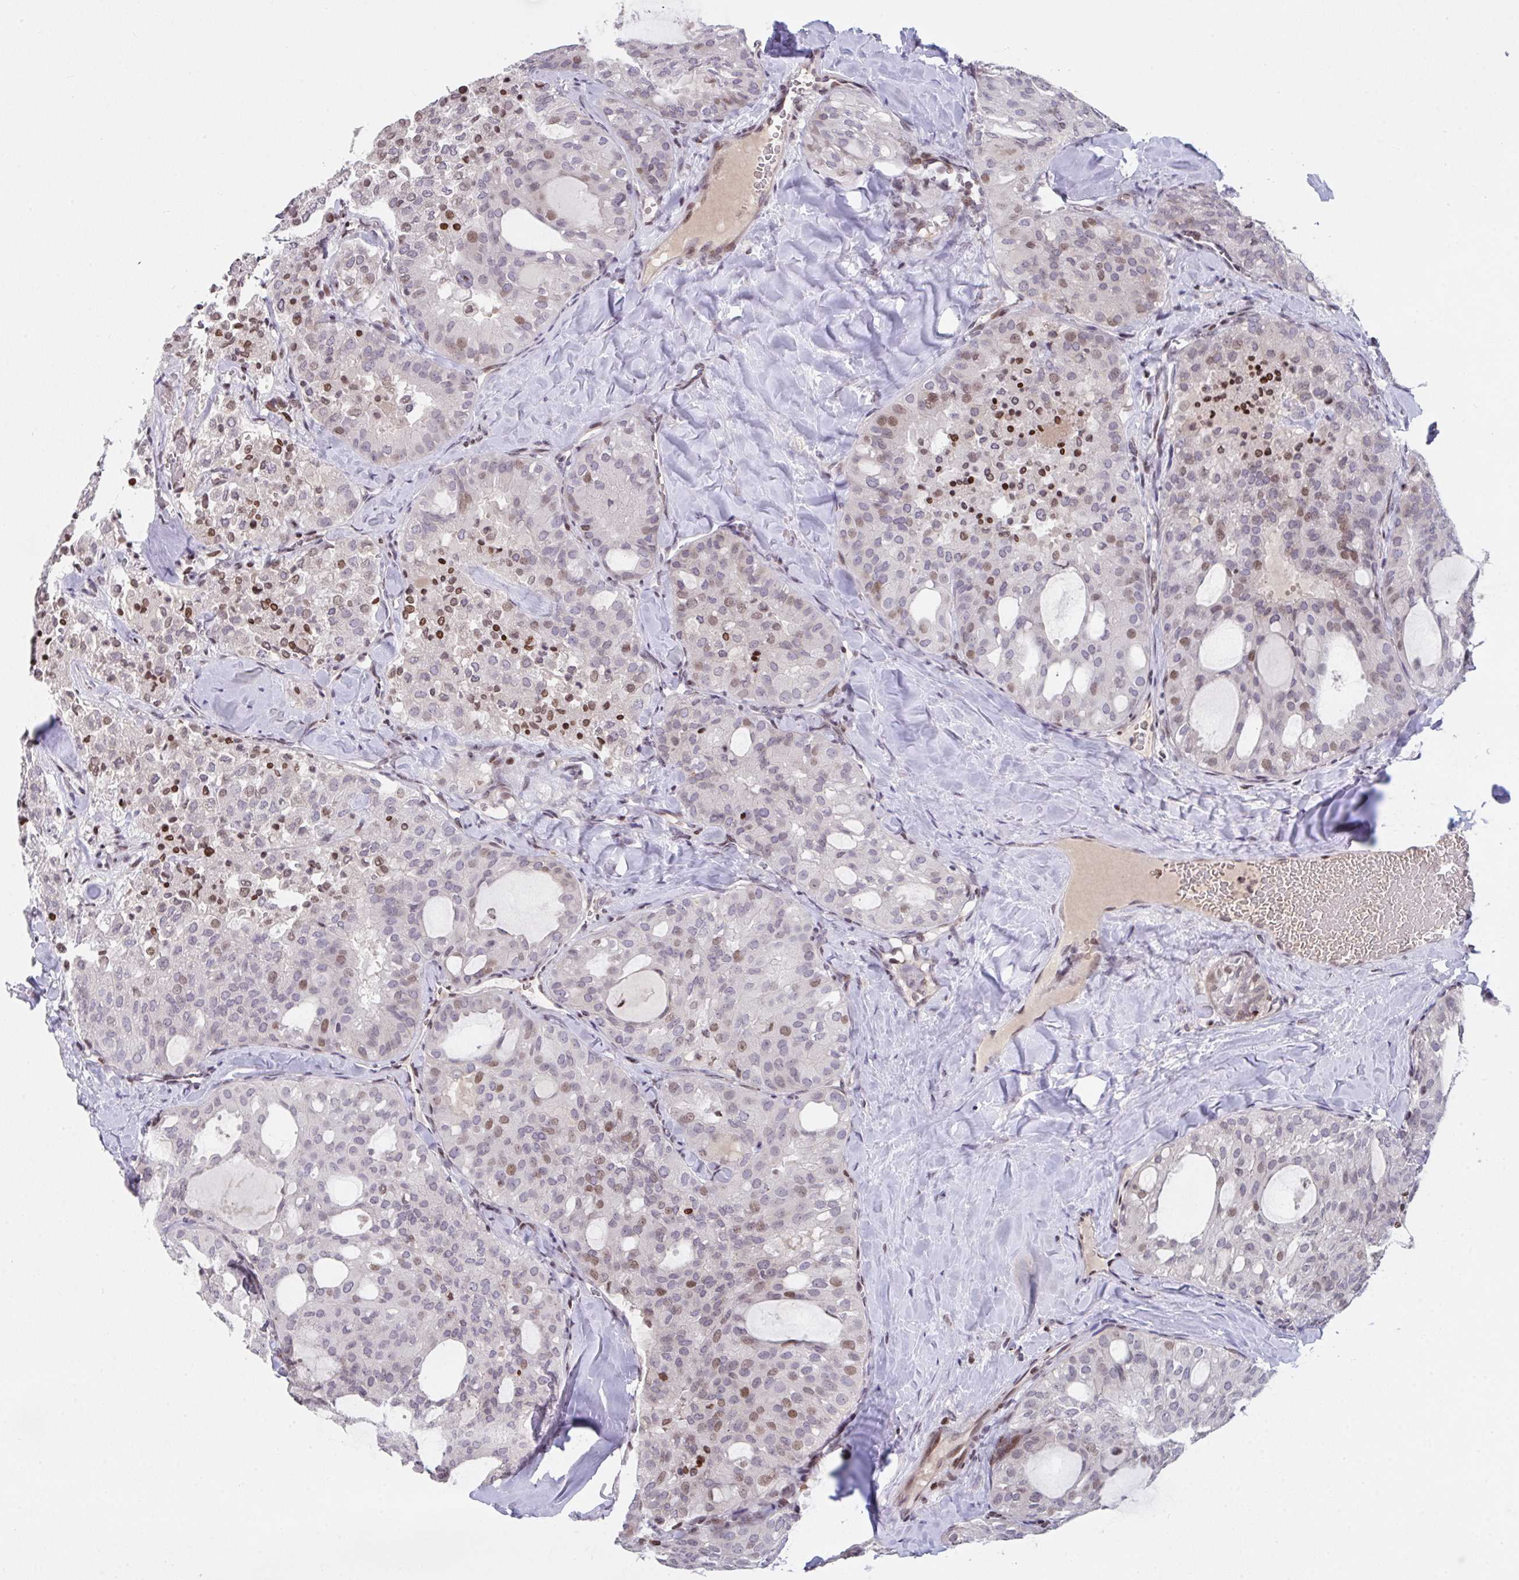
{"staining": {"intensity": "moderate", "quantity": "25%-75%", "location": "nuclear"}, "tissue": "thyroid cancer", "cell_type": "Tumor cells", "image_type": "cancer", "snomed": [{"axis": "morphology", "description": "Follicular adenoma carcinoma, NOS"}, {"axis": "topography", "description": "Thyroid gland"}], "caption": "An IHC micrograph of tumor tissue is shown. Protein staining in brown shows moderate nuclear positivity in thyroid follicular adenoma carcinoma within tumor cells.", "gene": "PCDHB8", "patient": {"sex": "male", "age": 75}}